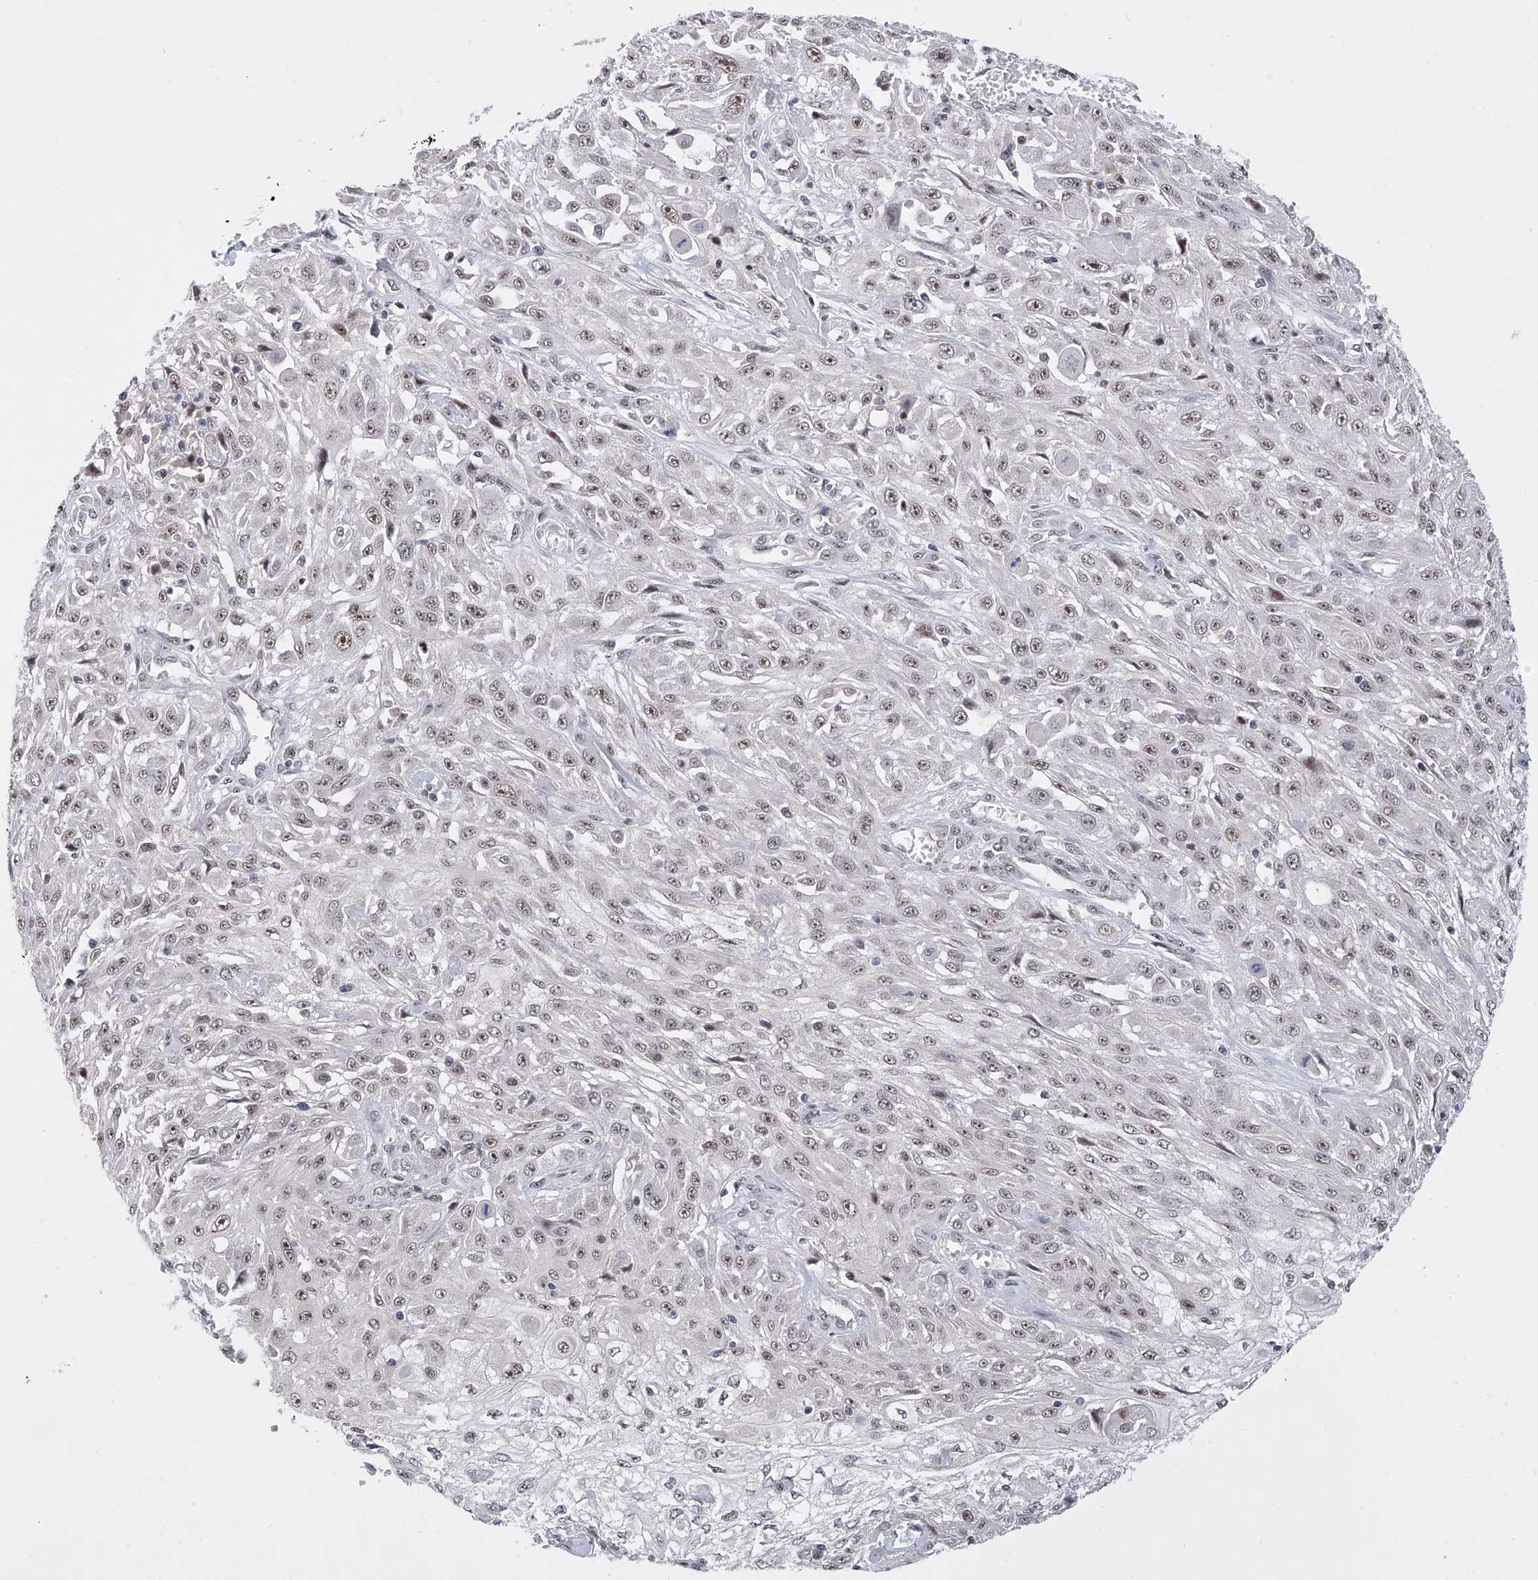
{"staining": {"intensity": "weak", "quantity": "25%-75%", "location": "nuclear"}, "tissue": "skin cancer", "cell_type": "Tumor cells", "image_type": "cancer", "snomed": [{"axis": "morphology", "description": "Squamous cell carcinoma, NOS"}, {"axis": "morphology", "description": "Squamous cell carcinoma, metastatic, NOS"}, {"axis": "topography", "description": "Skin"}, {"axis": "topography", "description": "Lymph node"}], "caption": "IHC histopathology image of human skin cancer (squamous cell carcinoma) stained for a protein (brown), which displays low levels of weak nuclear positivity in about 25%-75% of tumor cells.", "gene": "RAD54L", "patient": {"sex": "male", "age": 75}}